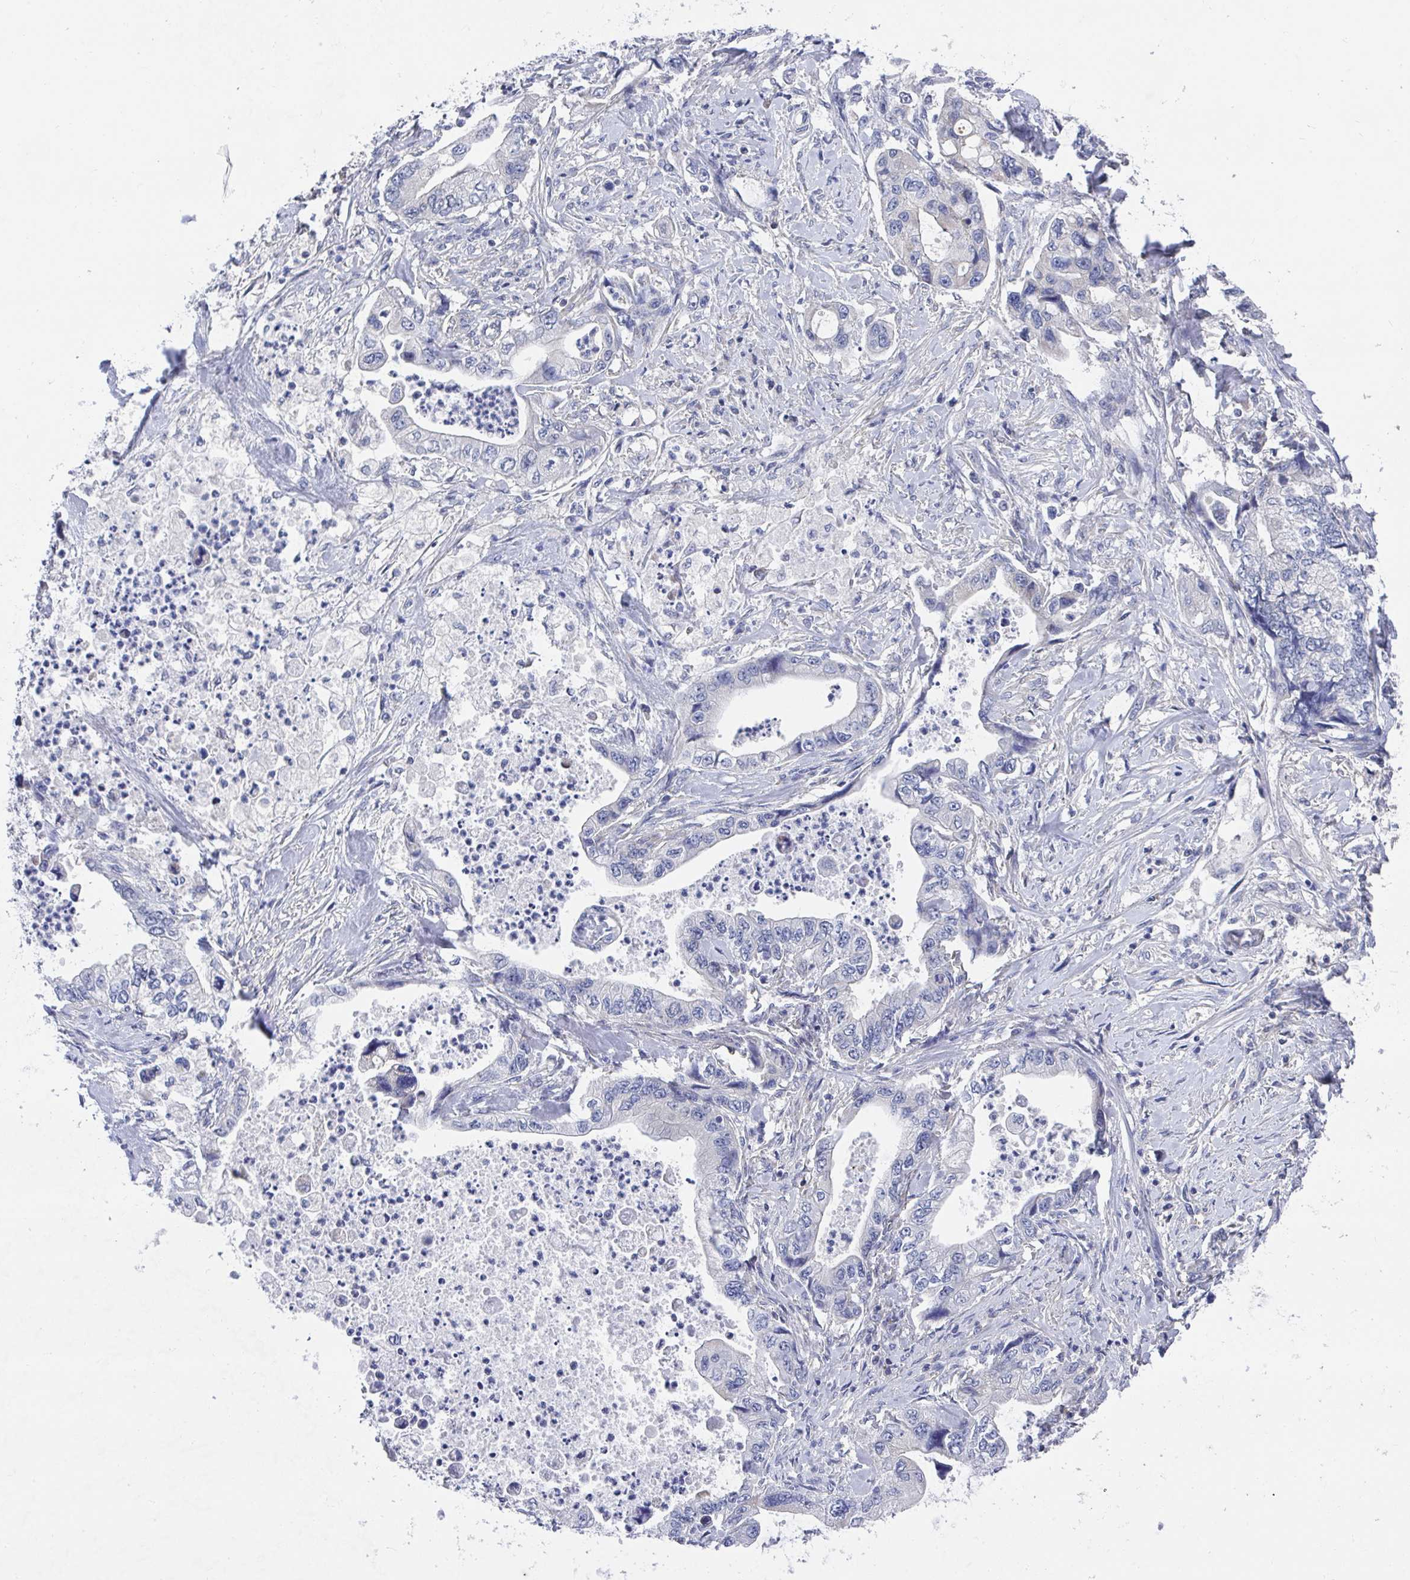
{"staining": {"intensity": "weak", "quantity": "<25%", "location": "nuclear"}, "tissue": "stomach cancer", "cell_type": "Tumor cells", "image_type": "cancer", "snomed": [{"axis": "morphology", "description": "Adenocarcinoma, NOS"}, {"axis": "topography", "description": "Pancreas"}, {"axis": "topography", "description": "Stomach, upper"}], "caption": "High power microscopy micrograph of an immunohistochemistry (IHC) micrograph of stomach cancer, revealing no significant staining in tumor cells.", "gene": "ATP5F1C", "patient": {"sex": "male", "age": 77}}